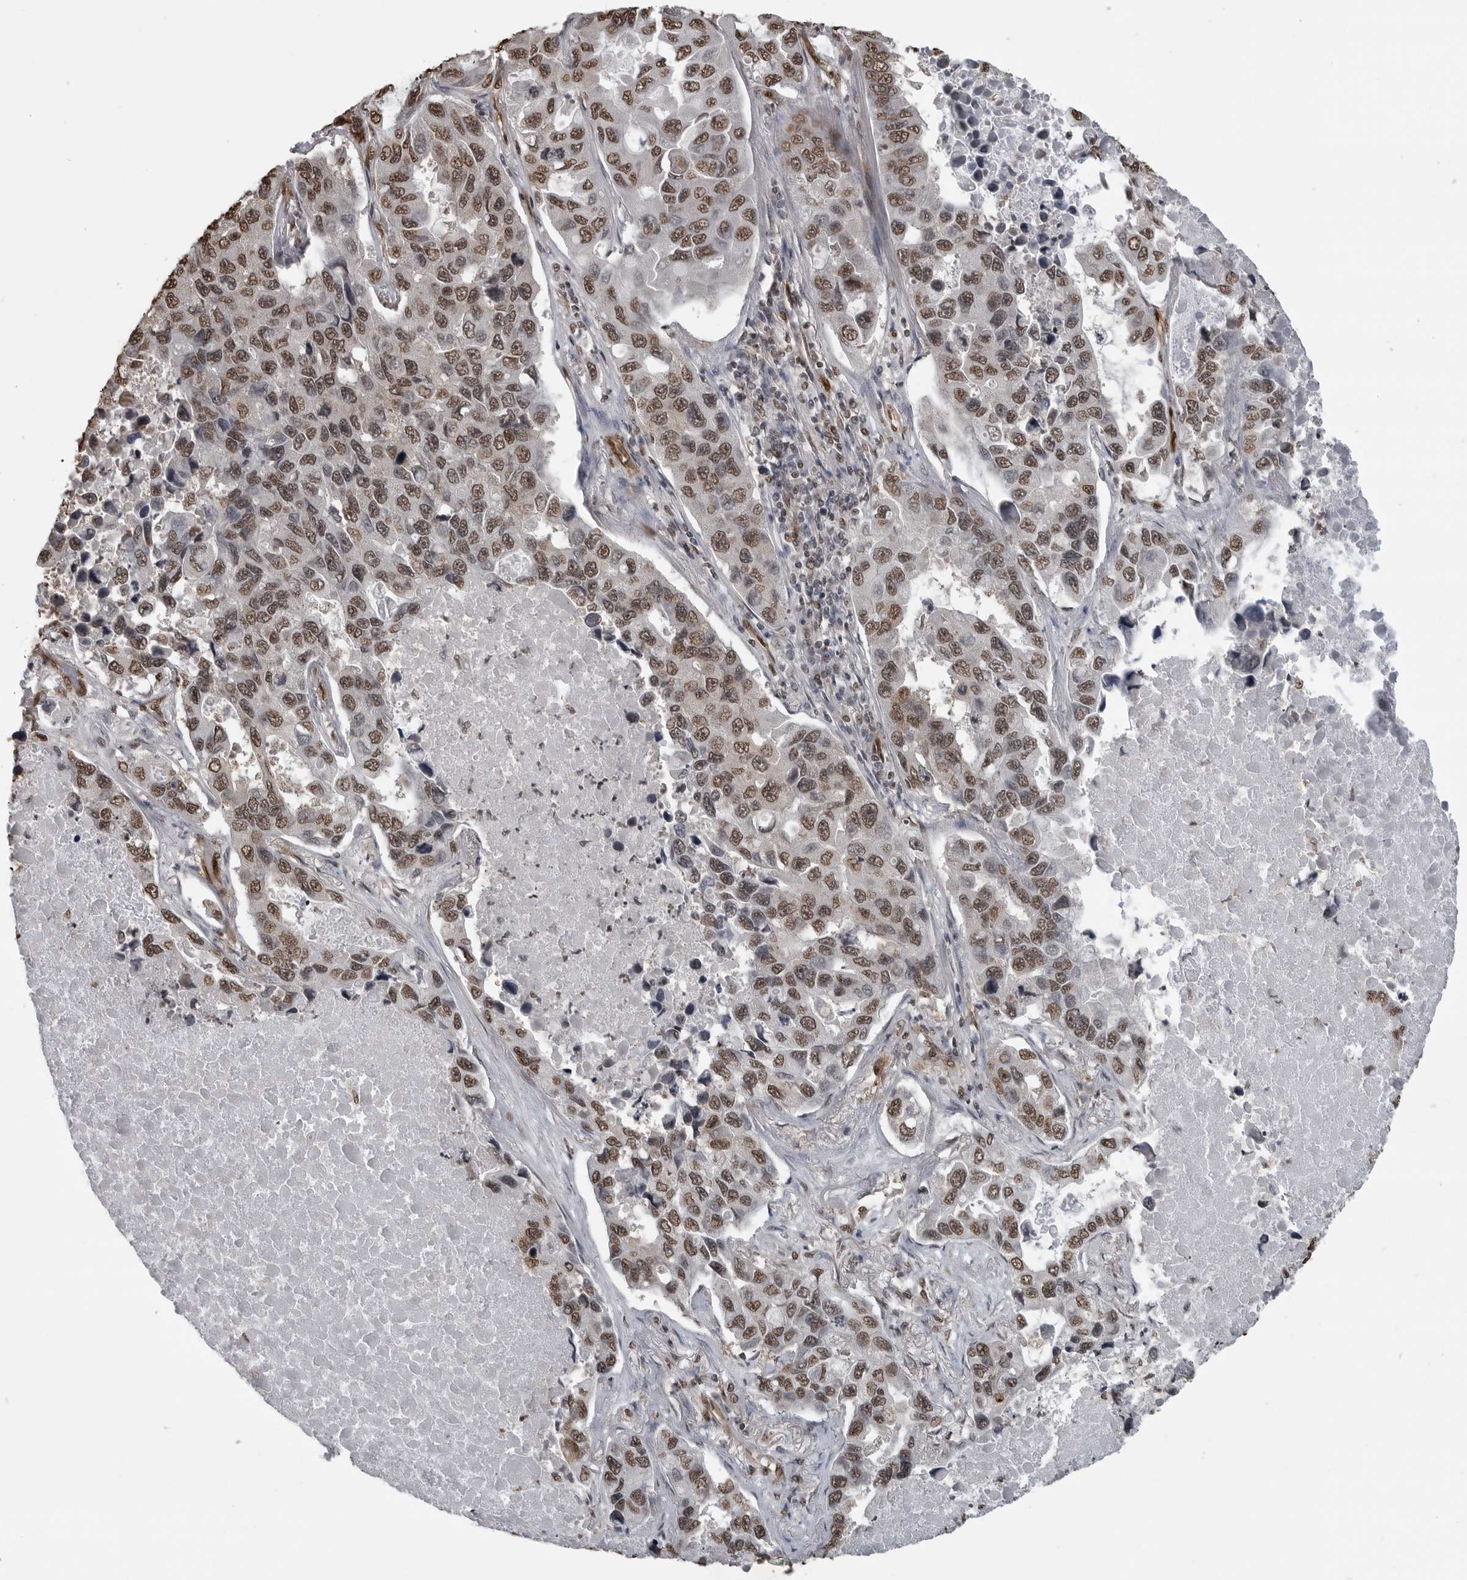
{"staining": {"intensity": "moderate", "quantity": ">75%", "location": "nuclear"}, "tissue": "lung cancer", "cell_type": "Tumor cells", "image_type": "cancer", "snomed": [{"axis": "morphology", "description": "Adenocarcinoma, NOS"}, {"axis": "topography", "description": "Lung"}], "caption": "Immunohistochemical staining of human lung cancer reveals medium levels of moderate nuclear staining in approximately >75% of tumor cells.", "gene": "SMAD2", "patient": {"sex": "male", "age": 64}}